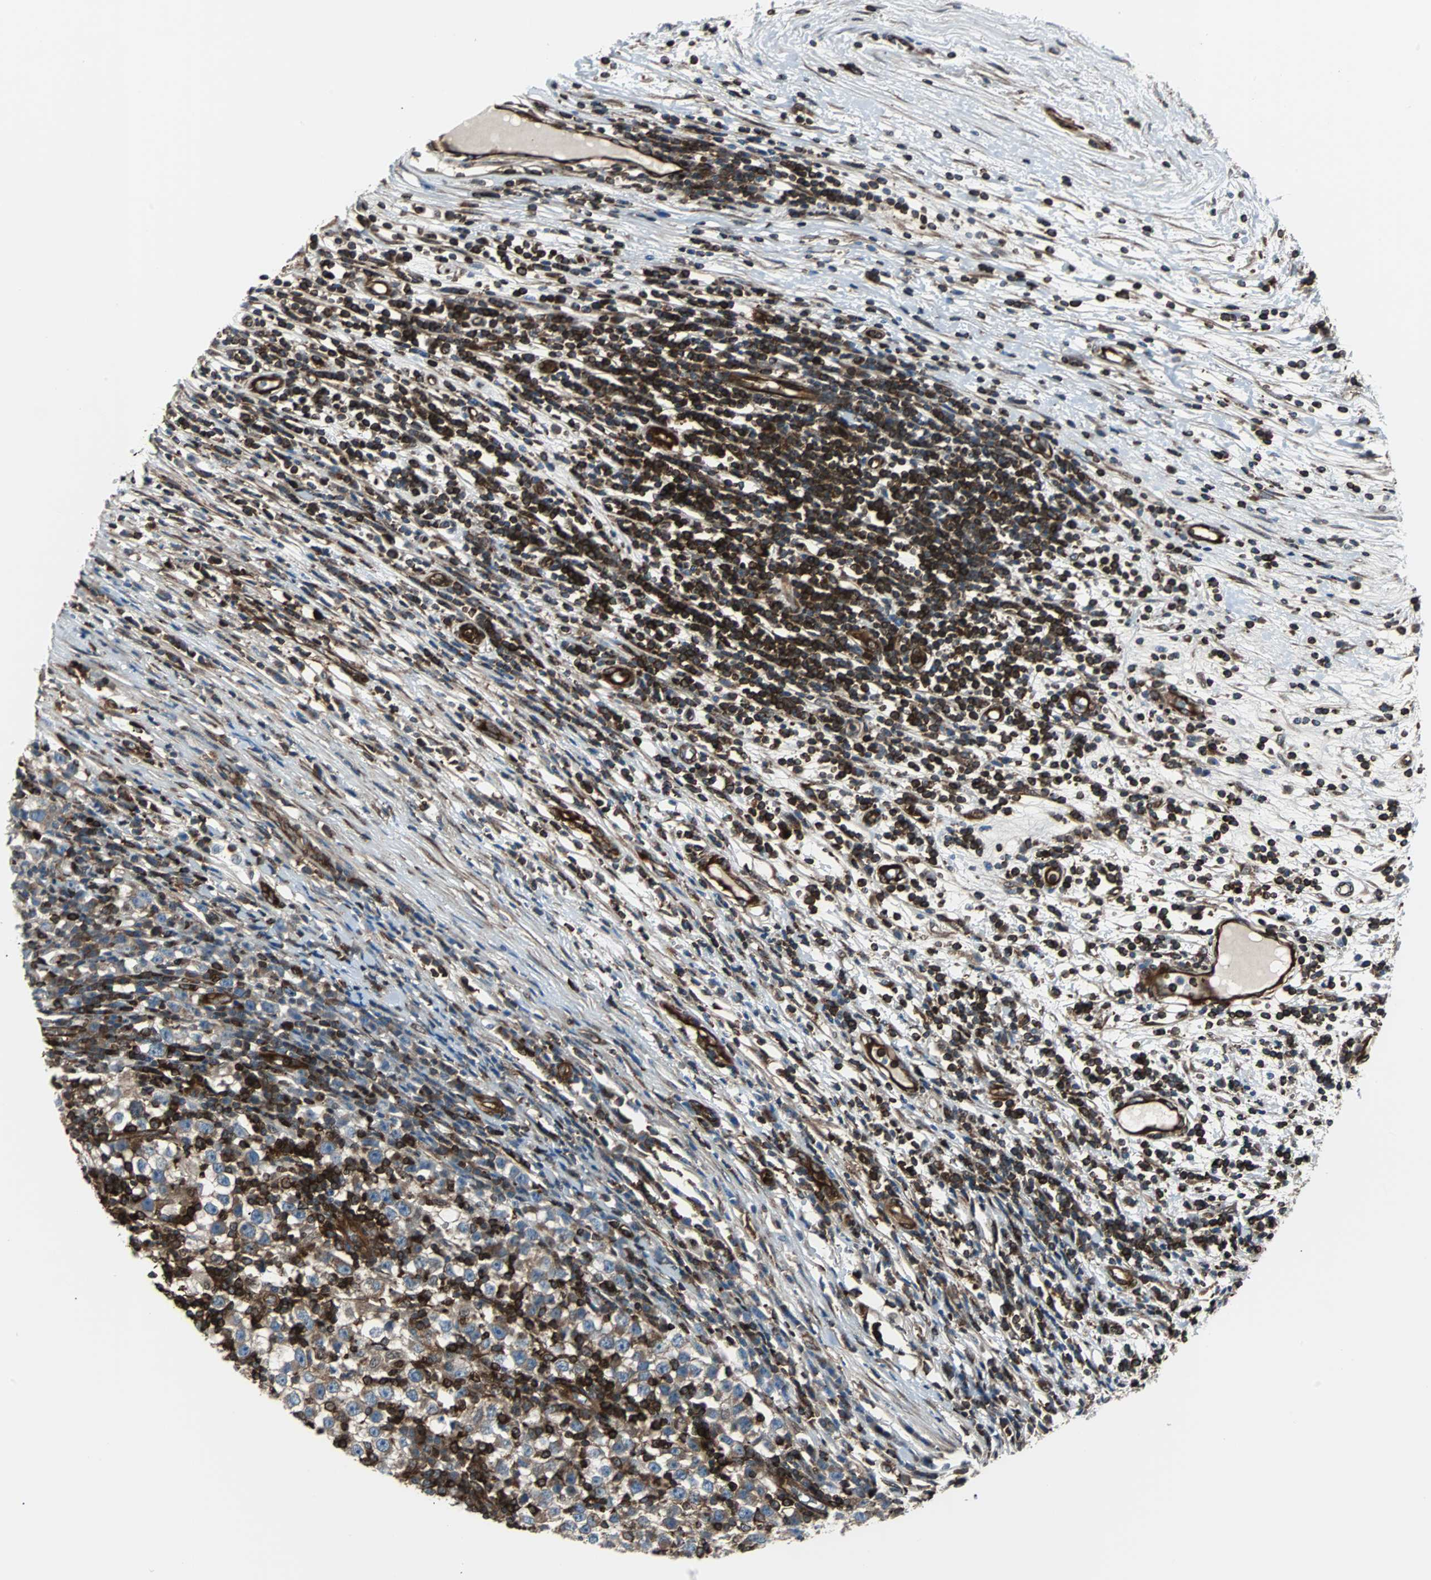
{"staining": {"intensity": "moderate", "quantity": ">75%", "location": "cytoplasmic/membranous"}, "tissue": "testis cancer", "cell_type": "Tumor cells", "image_type": "cancer", "snomed": [{"axis": "morphology", "description": "Seminoma, NOS"}, {"axis": "topography", "description": "Testis"}], "caption": "Moderate cytoplasmic/membranous positivity for a protein is identified in about >75% of tumor cells of testis seminoma using immunohistochemistry (IHC).", "gene": "RELA", "patient": {"sex": "male", "age": 65}}